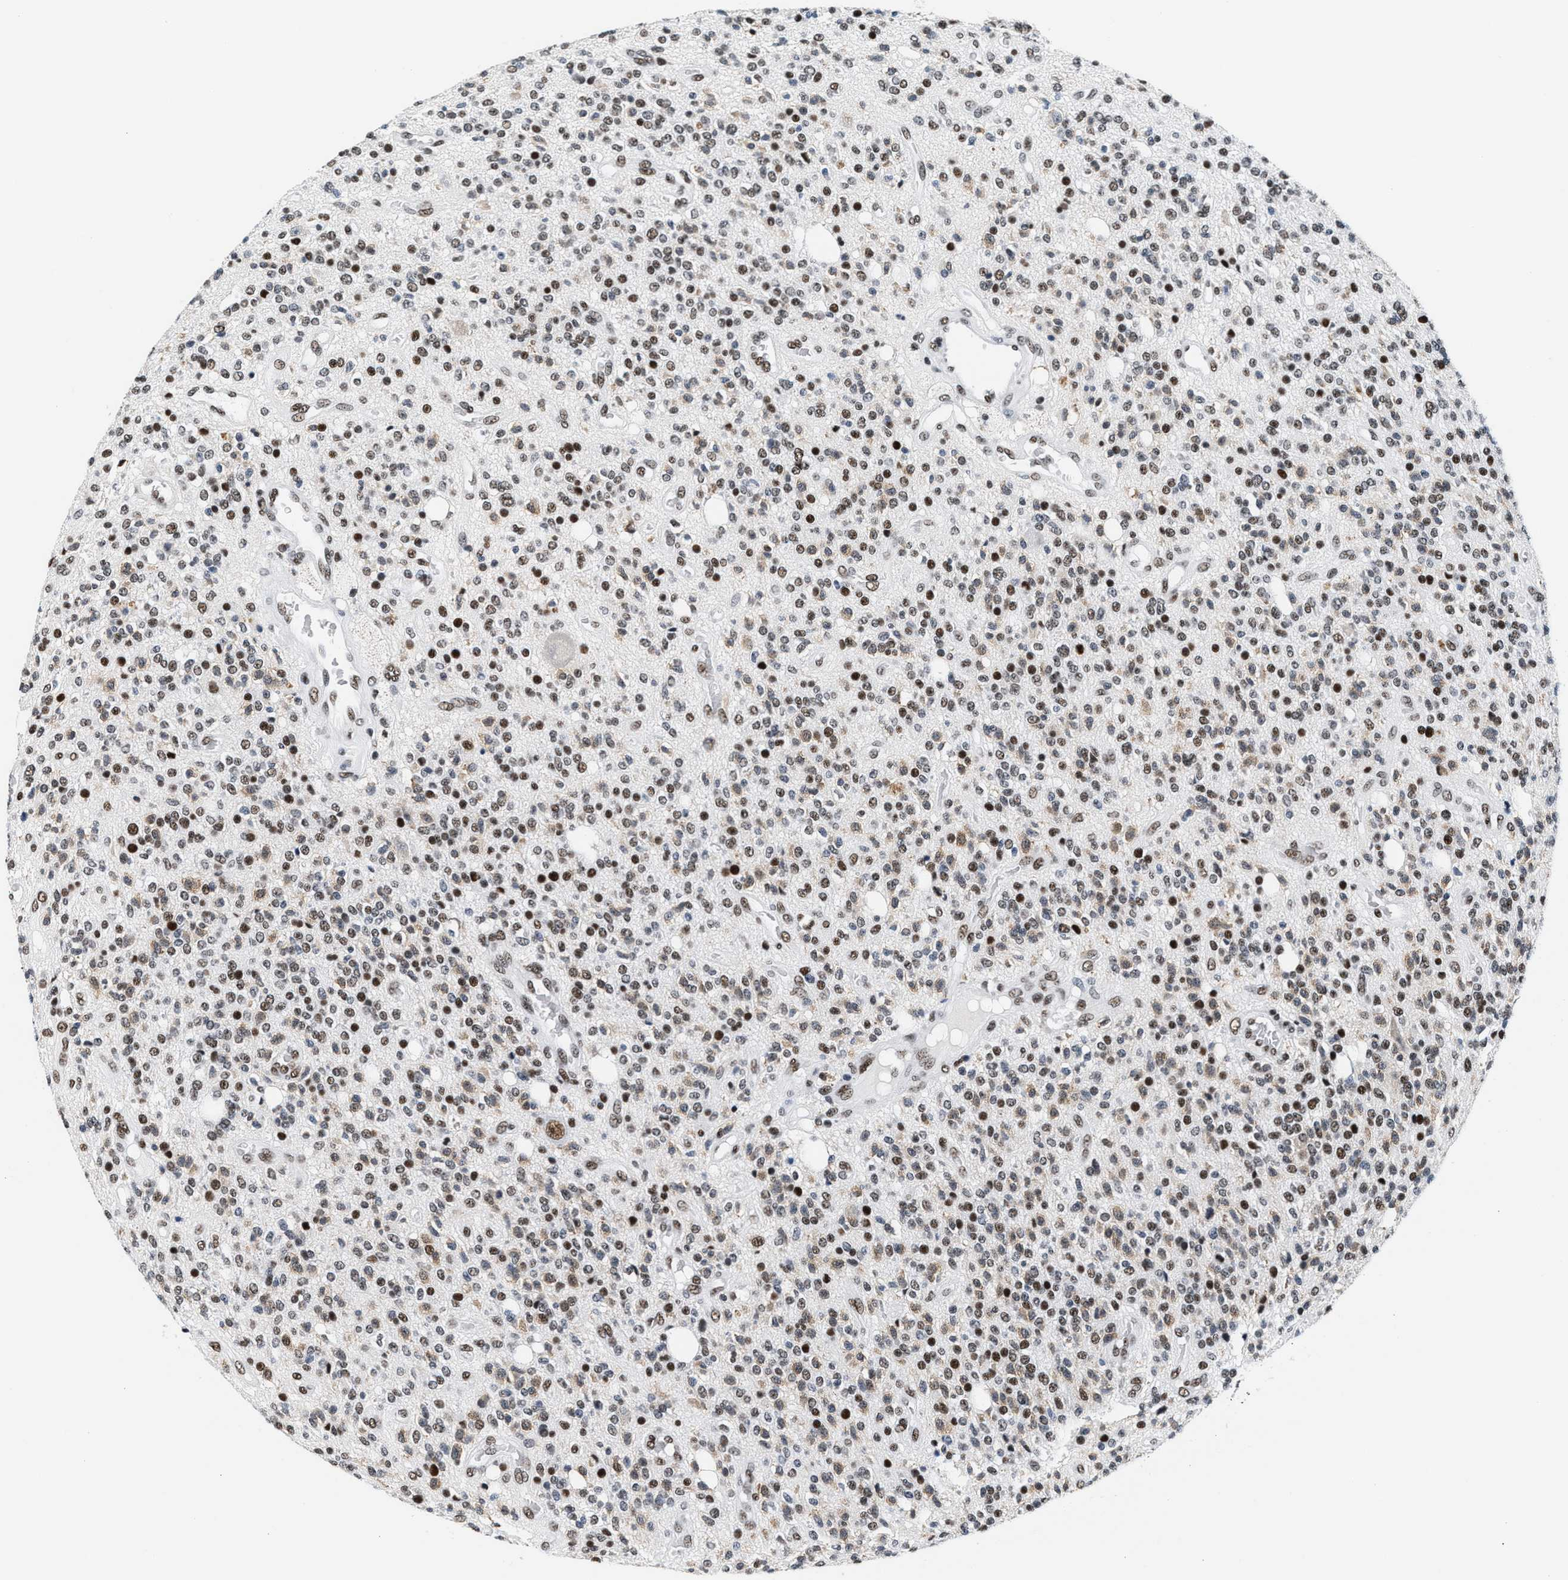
{"staining": {"intensity": "strong", "quantity": ">75%", "location": "nuclear"}, "tissue": "glioma", "cell_type": "Tumor cells", "image_type": "cancer", "snomed": [{"axis": "morphology", "description": "Glioma, malignant, High grade"}, {"axis": "topography", "description": "Brain"}], "caption": "Tumor cells show high levels of strong nuclear positivity in approximately >75% of cells in malignant glioma (high-grade).", "gene": "RAD50", "patient": {"sex": "male", "age": 34}}